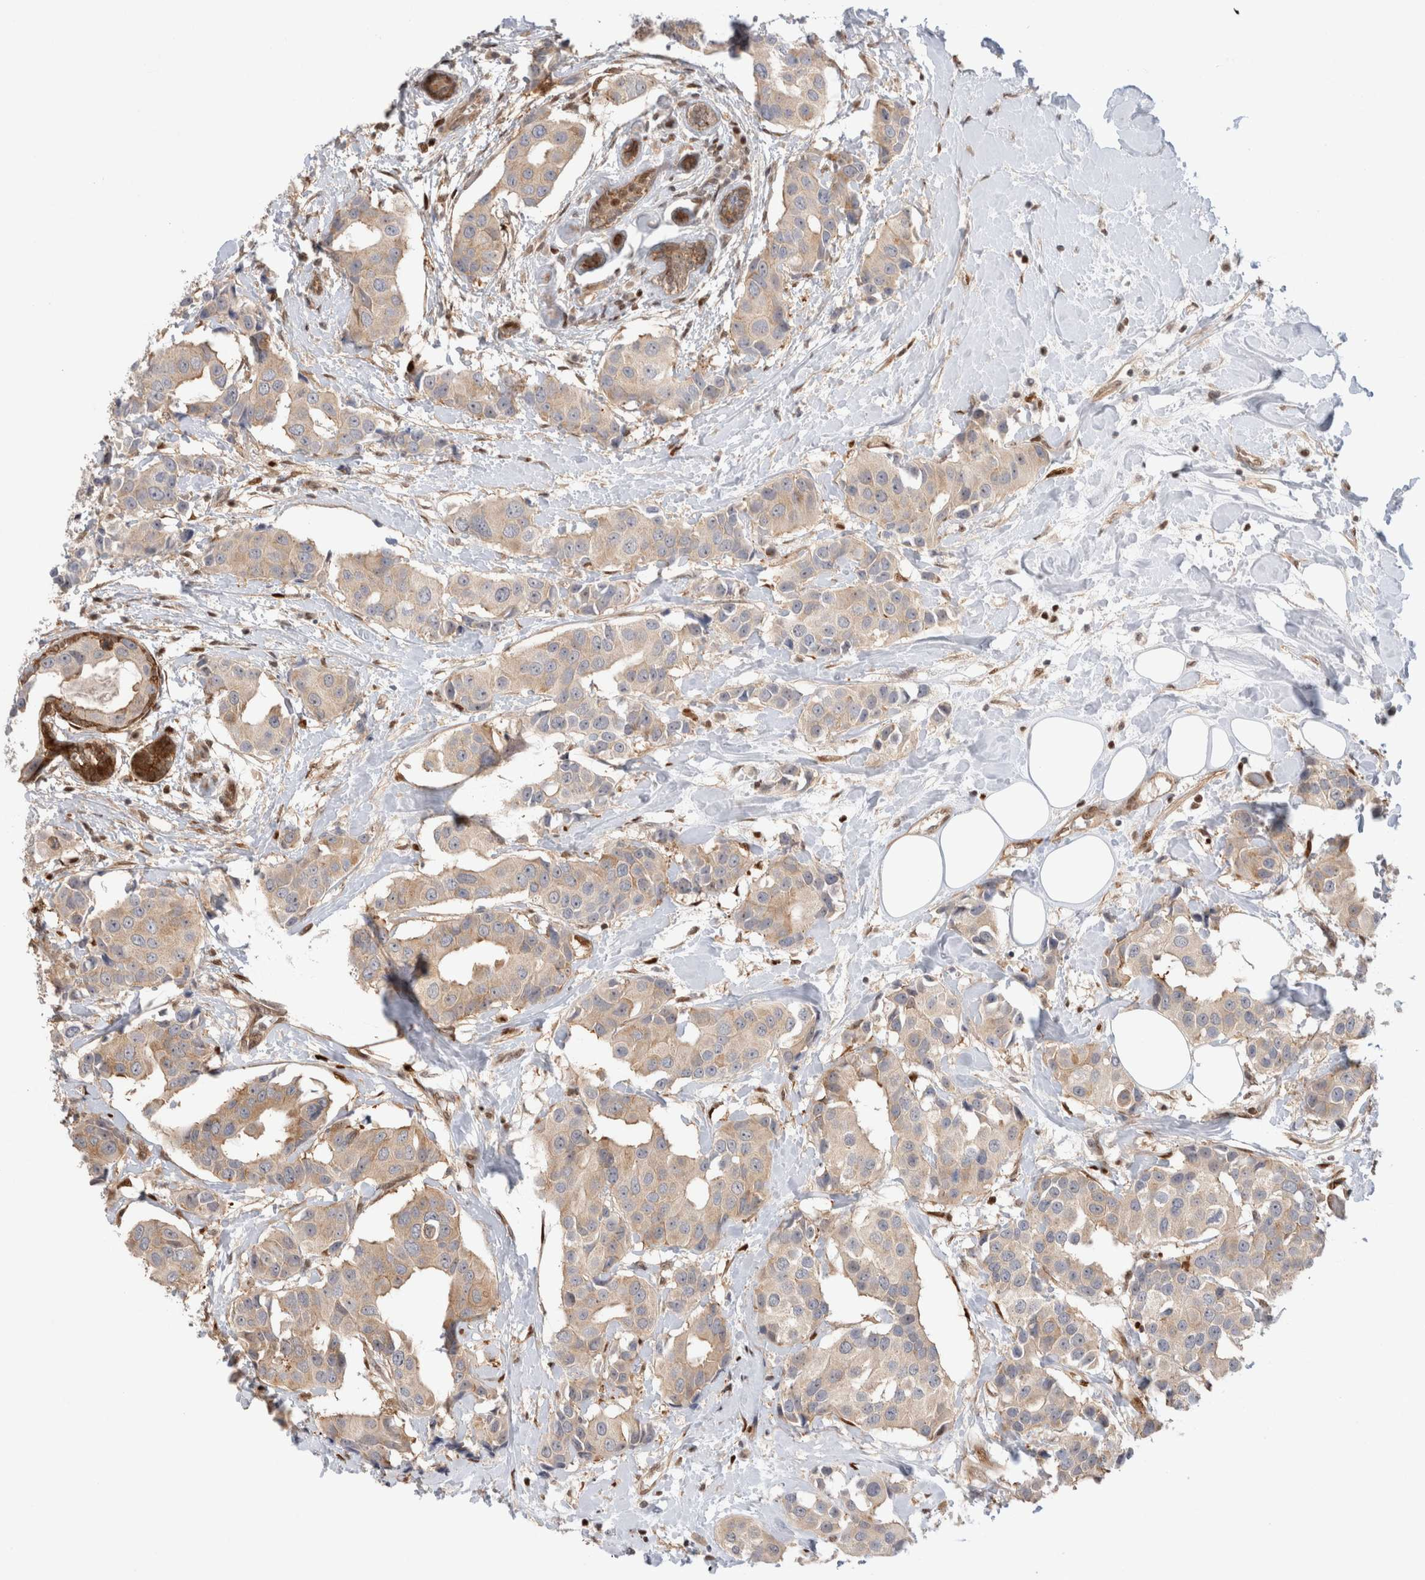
{"staining": {"intensity": "weak", "quantity": "<25%", "location": "cytoplasmic/membranous"}, "tissue": "breast cancer", "cell_type": "Tumor cells", "image_type": "cancer", "snomed": [{"axis": "morphology", "description": "Normal tissue, NOS"}, {"axis": "morphology", "description": "Duct carcinoma"}, {"axis": "topography", "description": "Breast"}], "caption": "Breast intraductal carcinoma was stained to show a protein in brown. There is no significant staining in tumor cells. (DAB (3,3'-diaminobenzidine) immunohistochemistry (IHC) visualized using brightfield microscopy, high magnification).", "gene": "TCF4", "patient": {"sex": "female", "age": 39}}